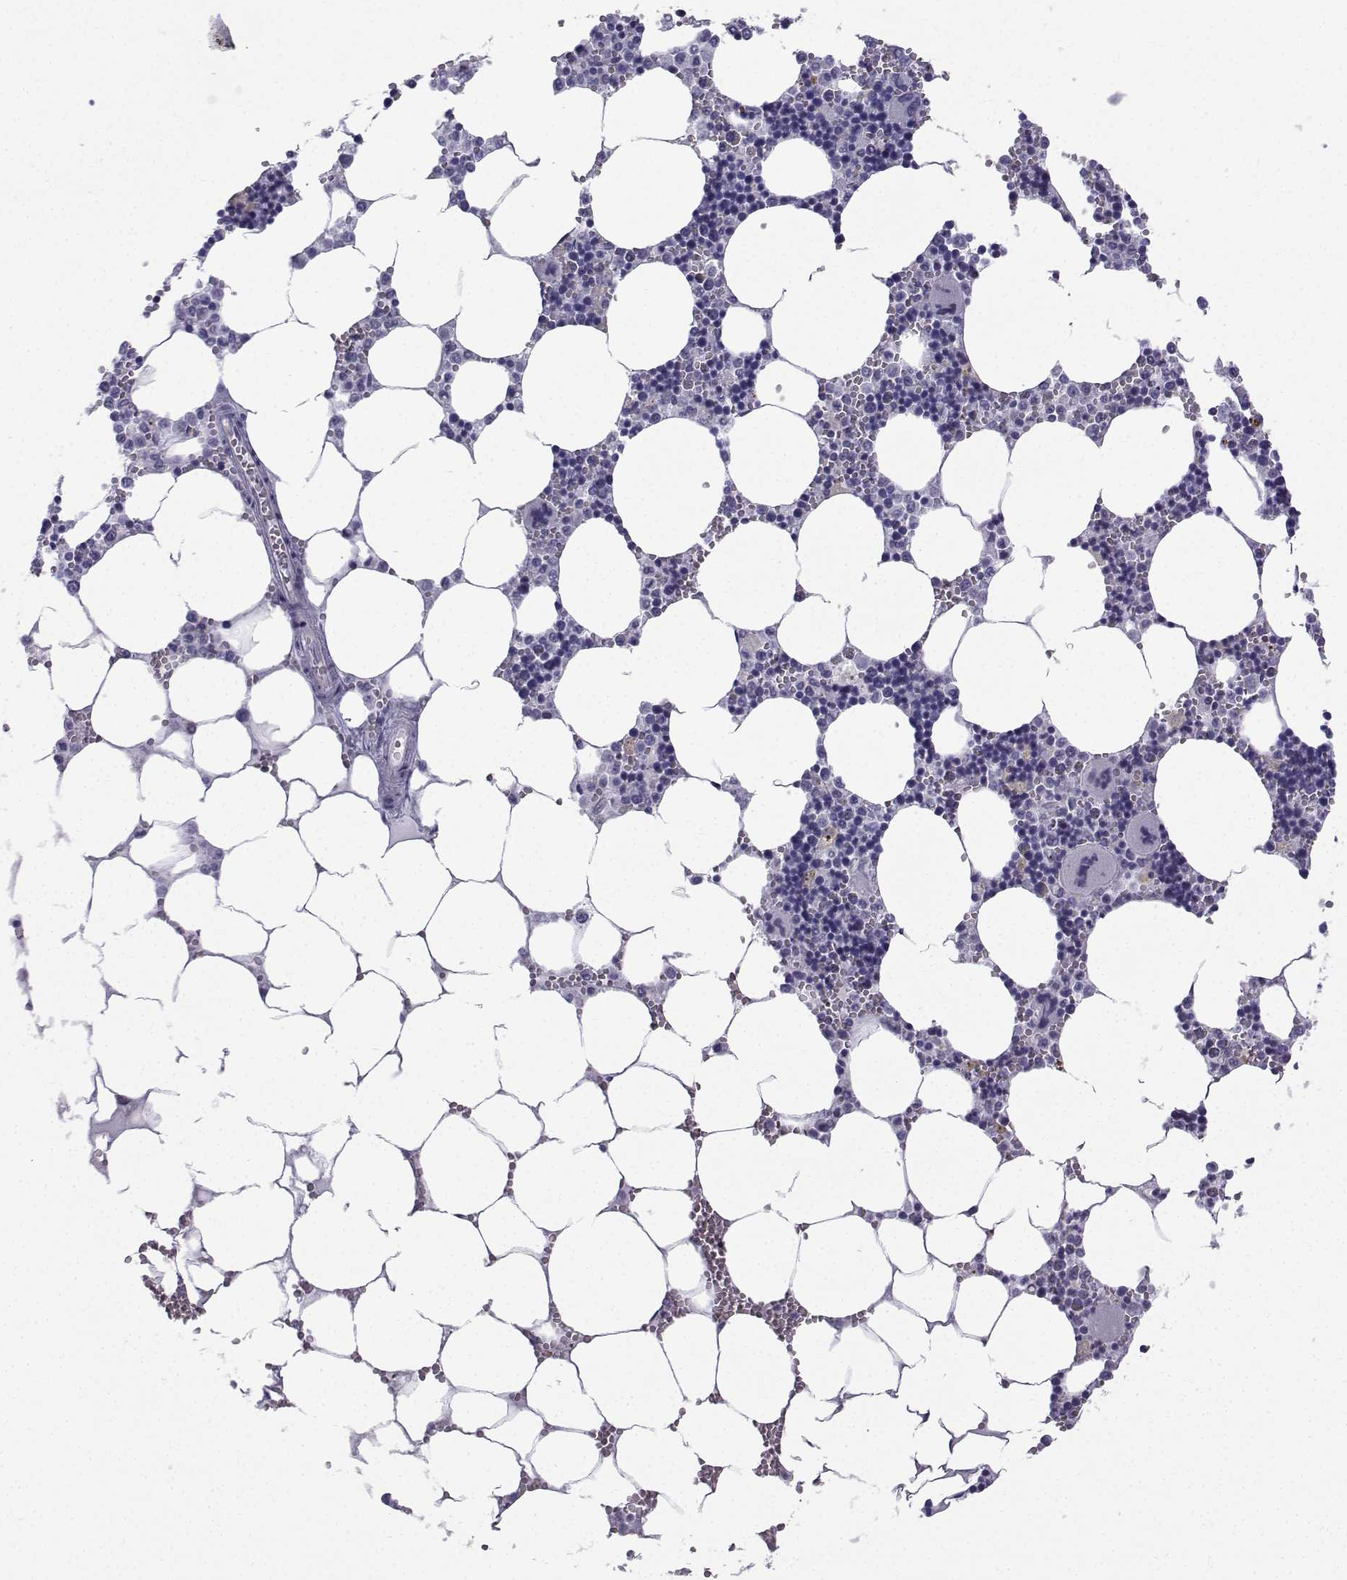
{"staining": {"intensity": "negative", "quantity": "none", "location": "none"}, "tissue": "bone marrow", "cell_type": "Hematopoietic cells", "image_type": "normal", "snomed": [{"axis": "morphology", "description": "Normal tissue, NOS"}, {"axis": "topography", "description": "Bone marrow"}], "caption": "Bone marrow was stained to show a protein in brown. There is no significant positivity in hematopoietic cells. Brightfield microscopy of immunohistochemistry (IHC) stained with DAB (brown) and hematoxylin (blue), captured at high magnification.", "gene": "CFAP53", "patient": {"sex": "male", "age": 54}}